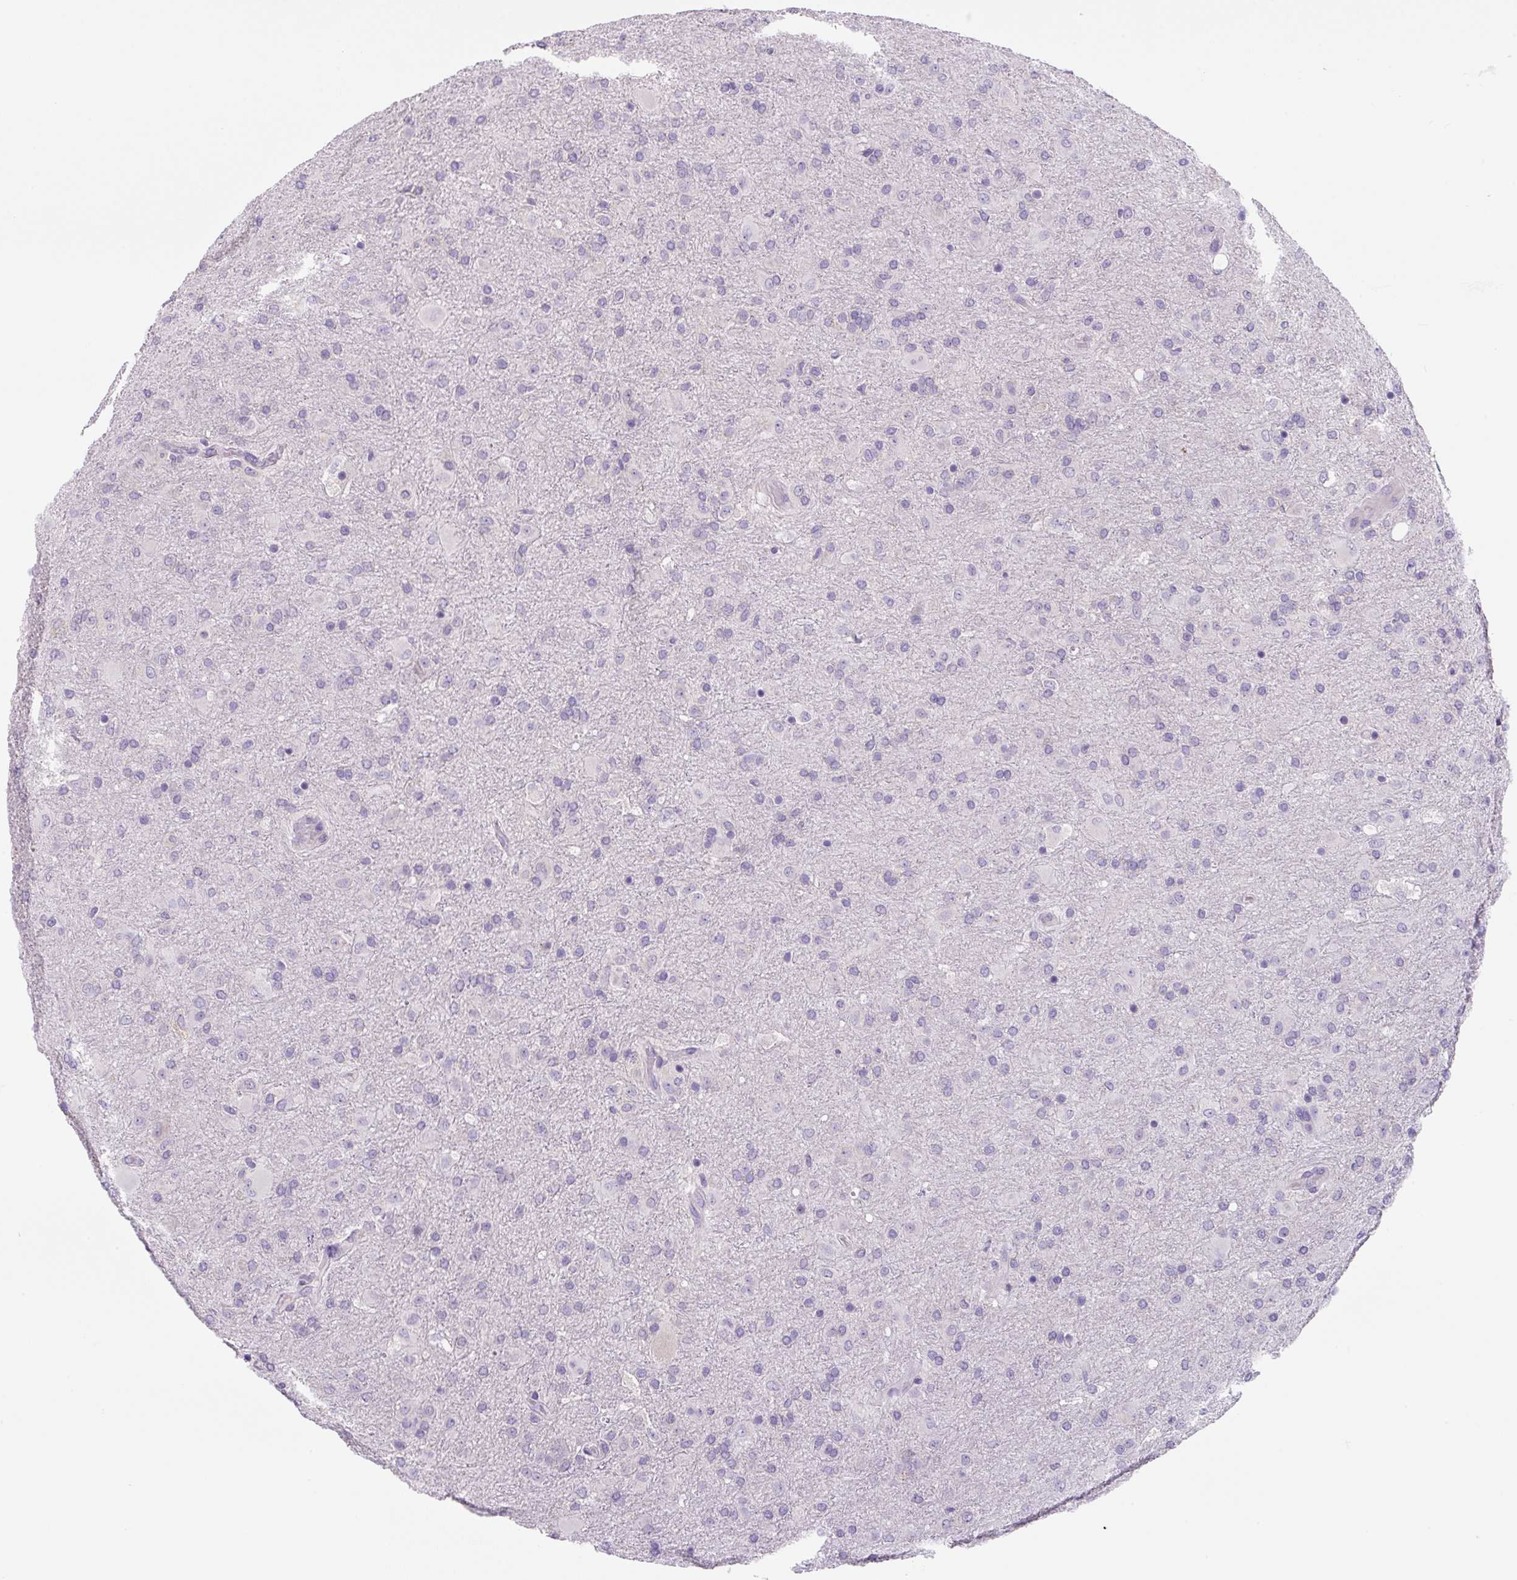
{"staining": {"intensity": "negative", "quantity": "none", "location": "none"}, "tissue": "glioma", "cell_type": "Tumor cells", "image_type": "cancer", "snomed": [{"axis": "morphology", "description": "Glioma, malignant, Low grade"}, {"axis": "topography", "description": "Brain"}], "caption": "A histopathology image of malignant low-grade glioma stained for a protein exhibits no brown staining in tumor cells.", "gene": "FZD5", "patient": {"sex": "male", "age": 65}}